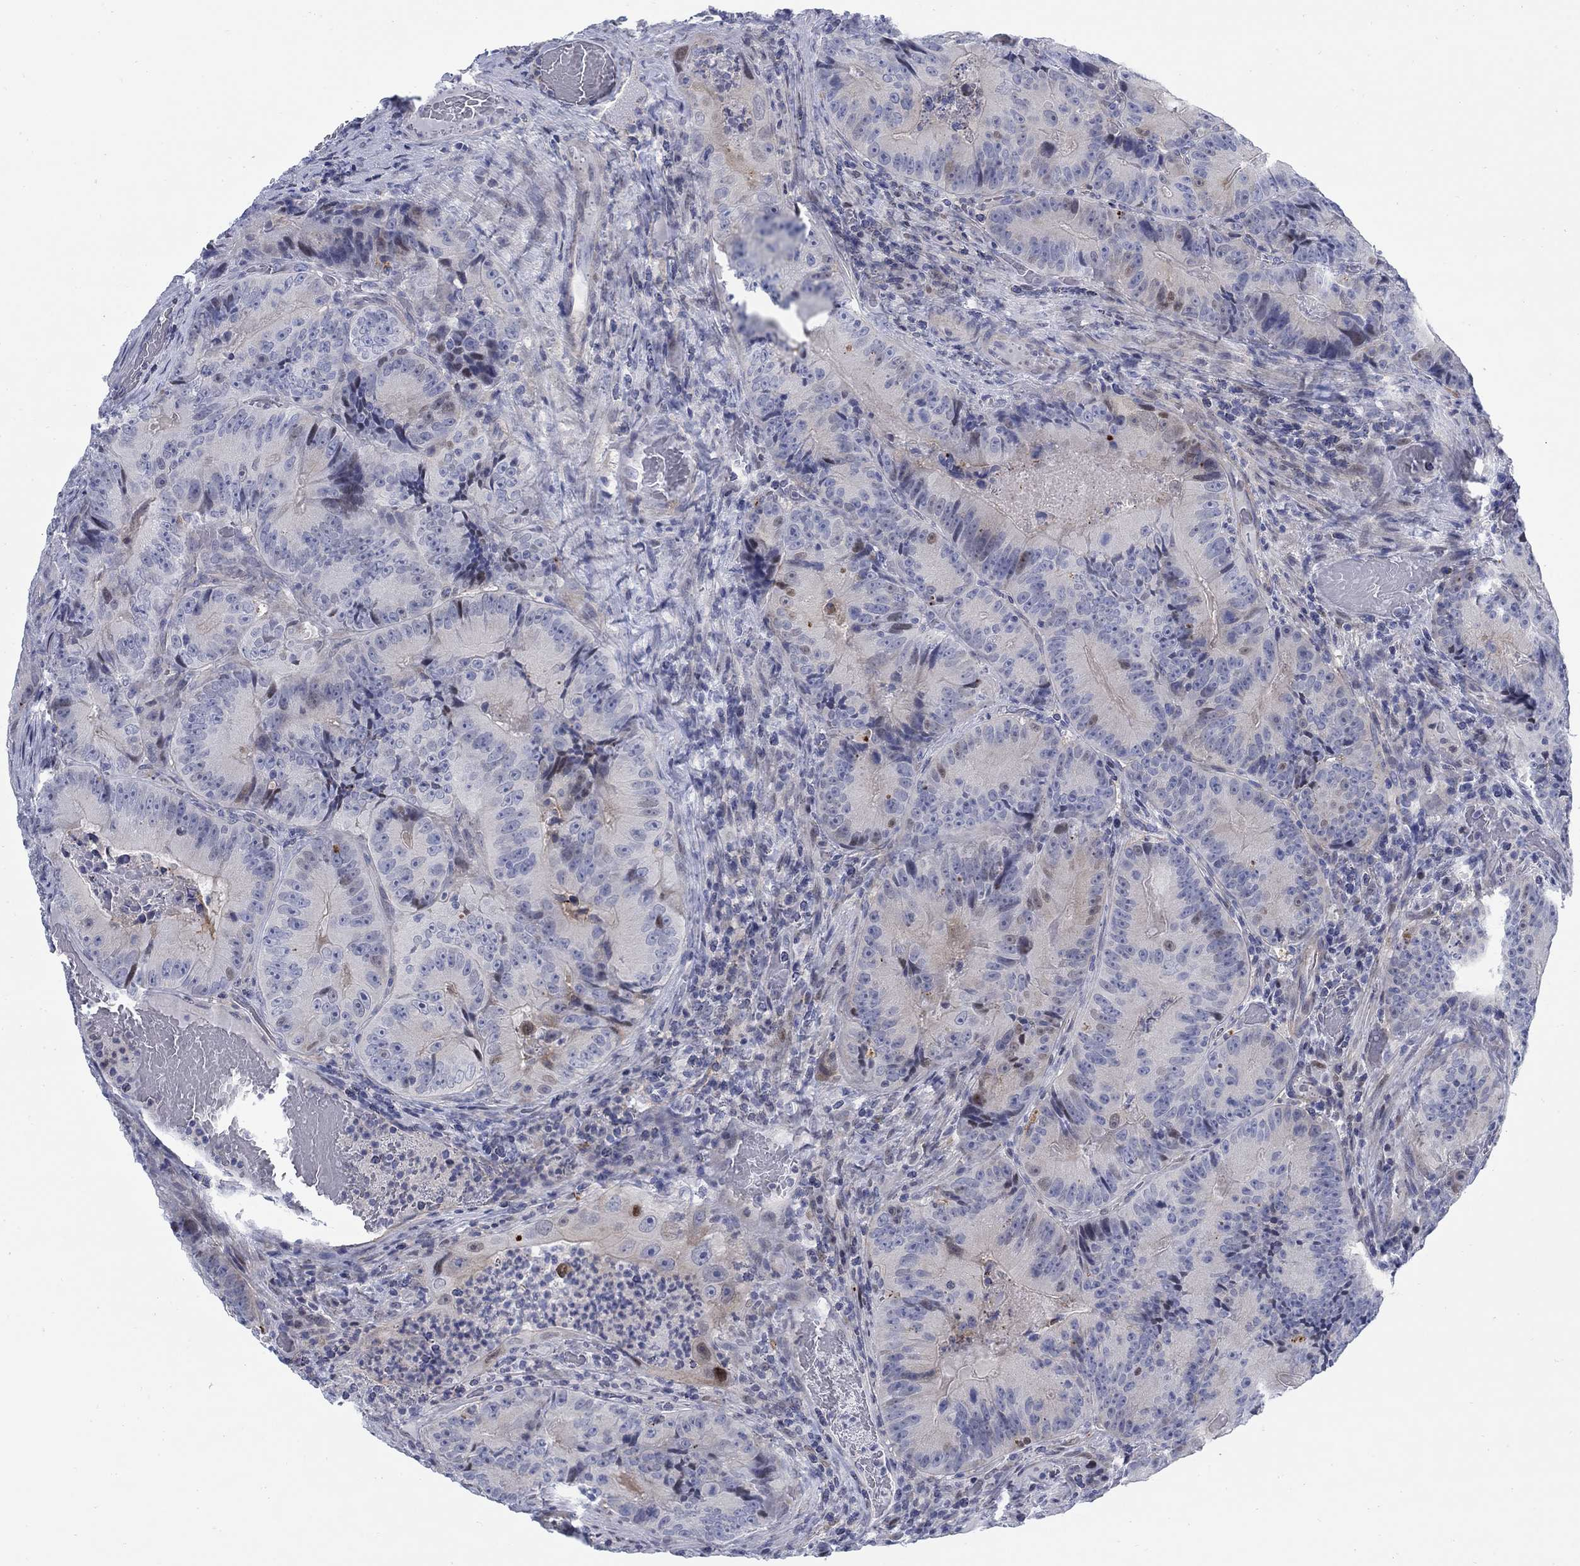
{"staining": {"intensity": "negative", "quantity": "none", "location": "none"}, "tissue": "colorectal cancer", "cell_type": "Tumor cells", "image_type": "cancer", "snomed": [{"axis": "morphology", "description": "Adenocarcinoma, NOS"}, {"axis": "topography", "description": "Colon"}], "caption": "Protein analysis of colorectal adenocarcinoma demonstrates no significant expression in tumor cells.", "gene": "MYO3A", "patient": {"sex": "female", "age": 86}}